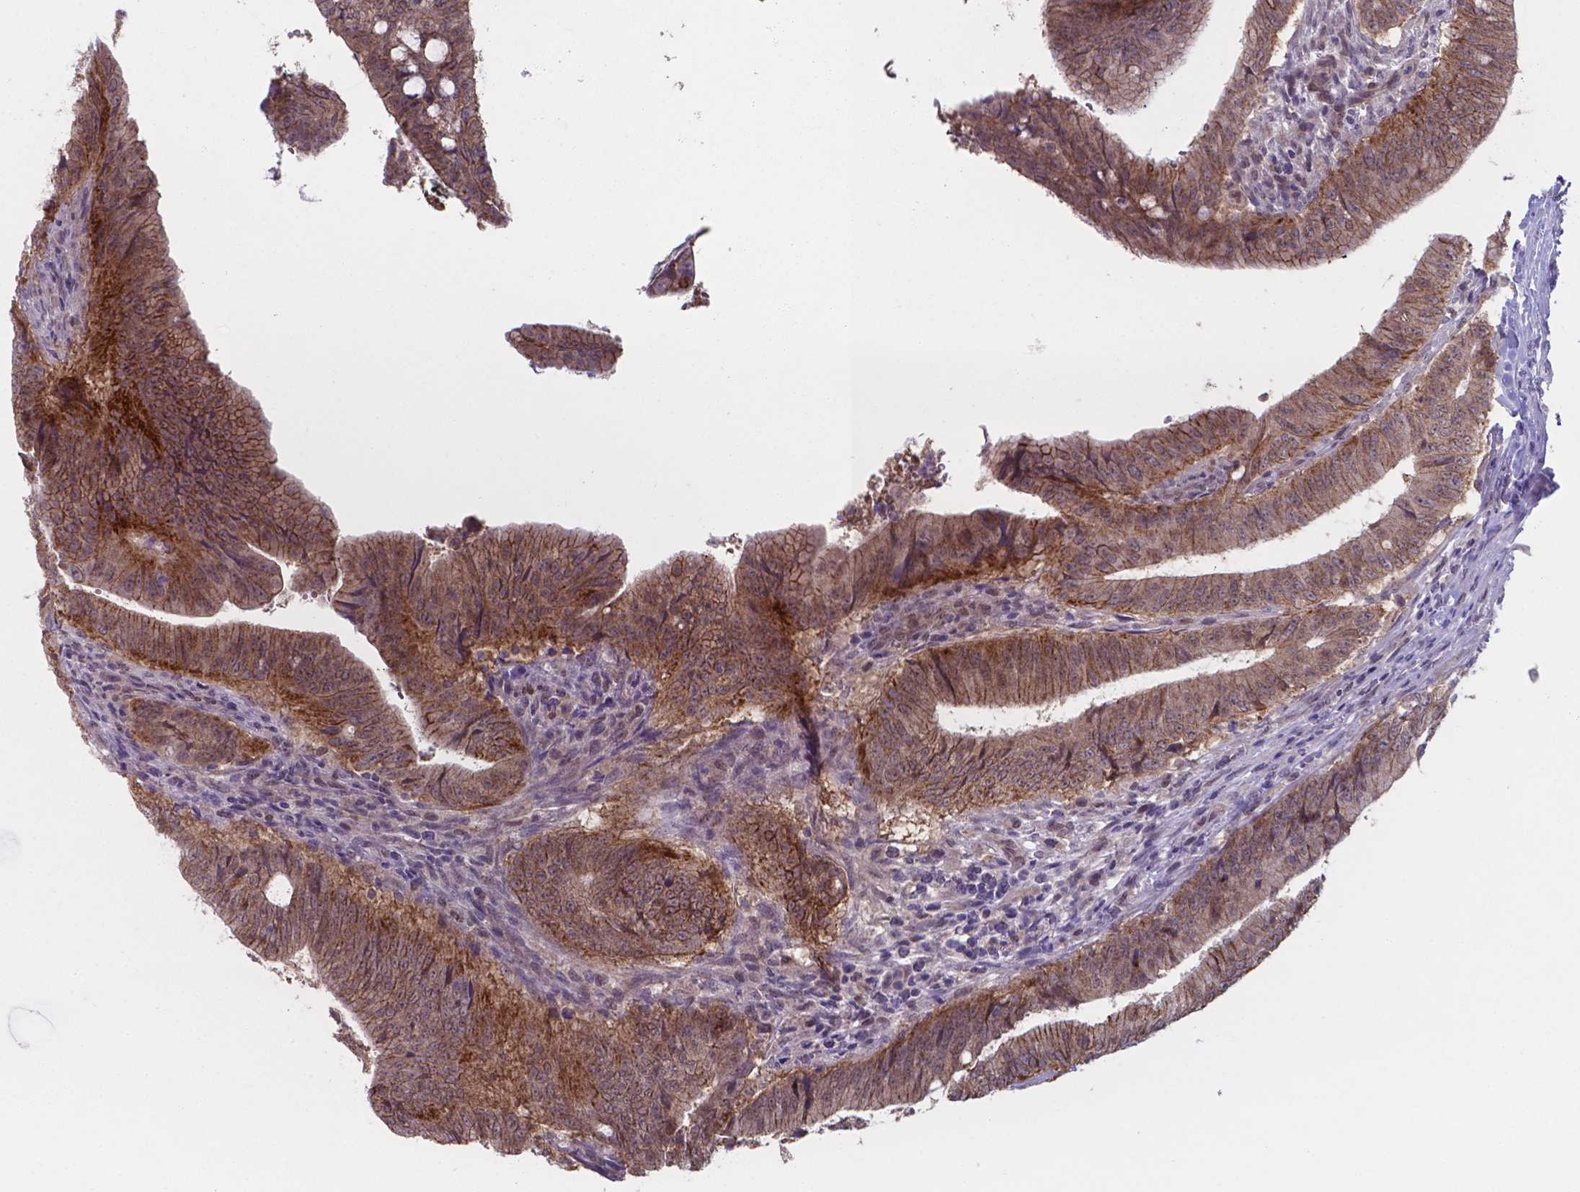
{"staining": {"intensity": "strong", "quantity": ">75%", "location": "cytoplasmic/membranous"}, "tissue": "colorectal cancer", "cell_type": "Tumor cells", "image_type": "cancer", "snomed": [{"axis": "morphology", "description": "Adenocarcinoma, NOS"}, {"axis": "topography", "description": "Colon"}], "caption": "This image demonstrates immunohistochemistry staining of human adenocarcinoma (colorectal), with high strong cytoplasmic/membranous staining in approximately >75% of tumor cells.", "gene": "UBE2E2", "patient": {"sex": "female", "age": 43}}